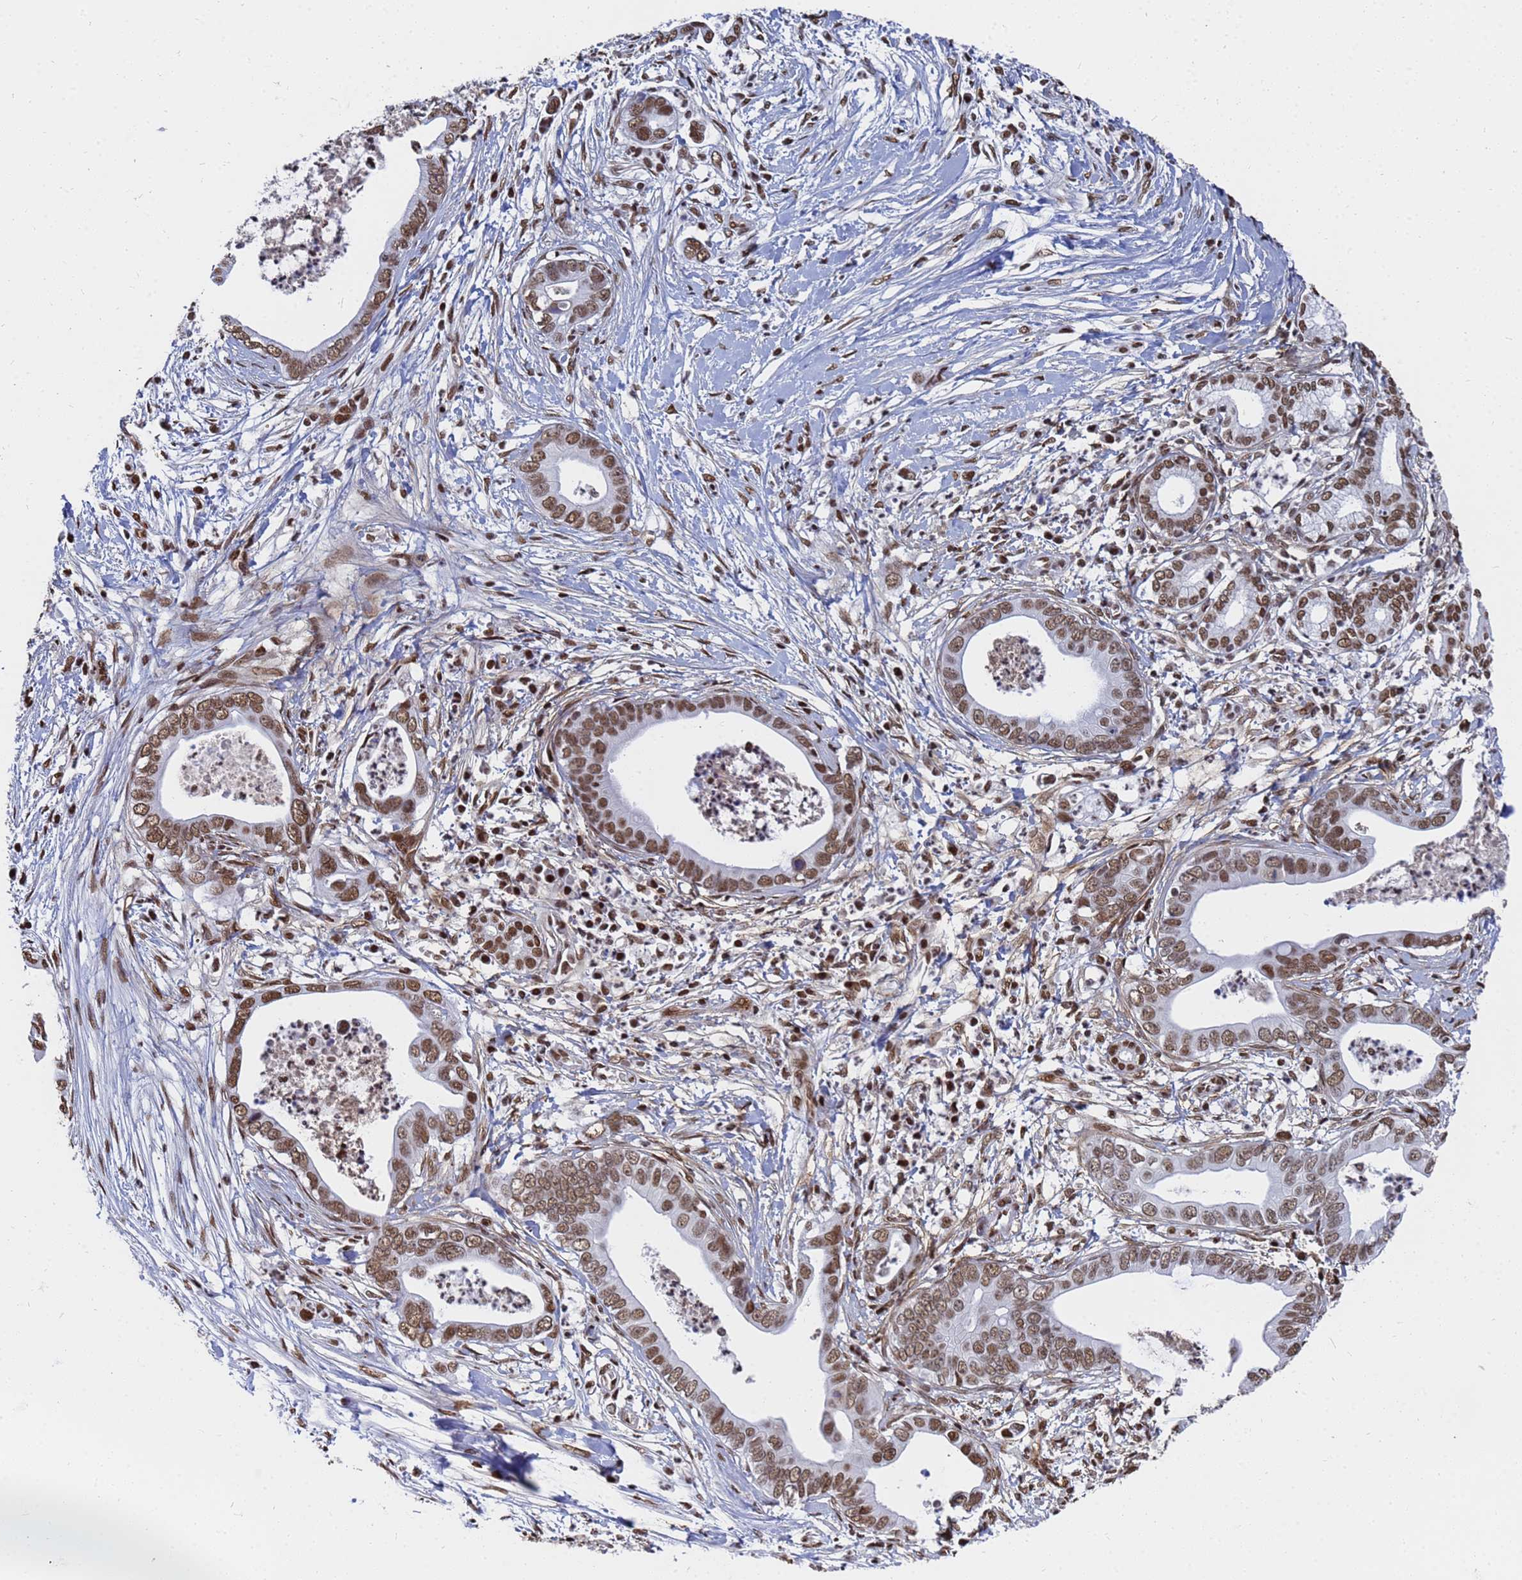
{"staining": {"intensity": "moderate", "quantity": ">75%", "location": "nuclear"}, "tissue": "pancreatic cancer", "cell_type": "Tumor cells", "image_type": "cancer", "snomed": [{"axis": "morphology", "description": "Adenocarcinoma, NOS"}, {"axis": "topography", "description": "Pancreas"}], "caption": "High-magnification brightfield microscopy of pancreatic adenocarcinoma stained with DAB (3,3'-diaminobenzidine) (brown) and counterstained with hematoxylin (blue). tumor cells exhibit moderate nuclear expression is identified in approximately>75% of cells. Using DAB (3,3'-diaminobenzidine) (brown) and hematoxylin (blue) stains, captured at high magnification using brightfield microscopy.", "gene": "RAVER2", "patient": {"sex": "male", "age": 75}}